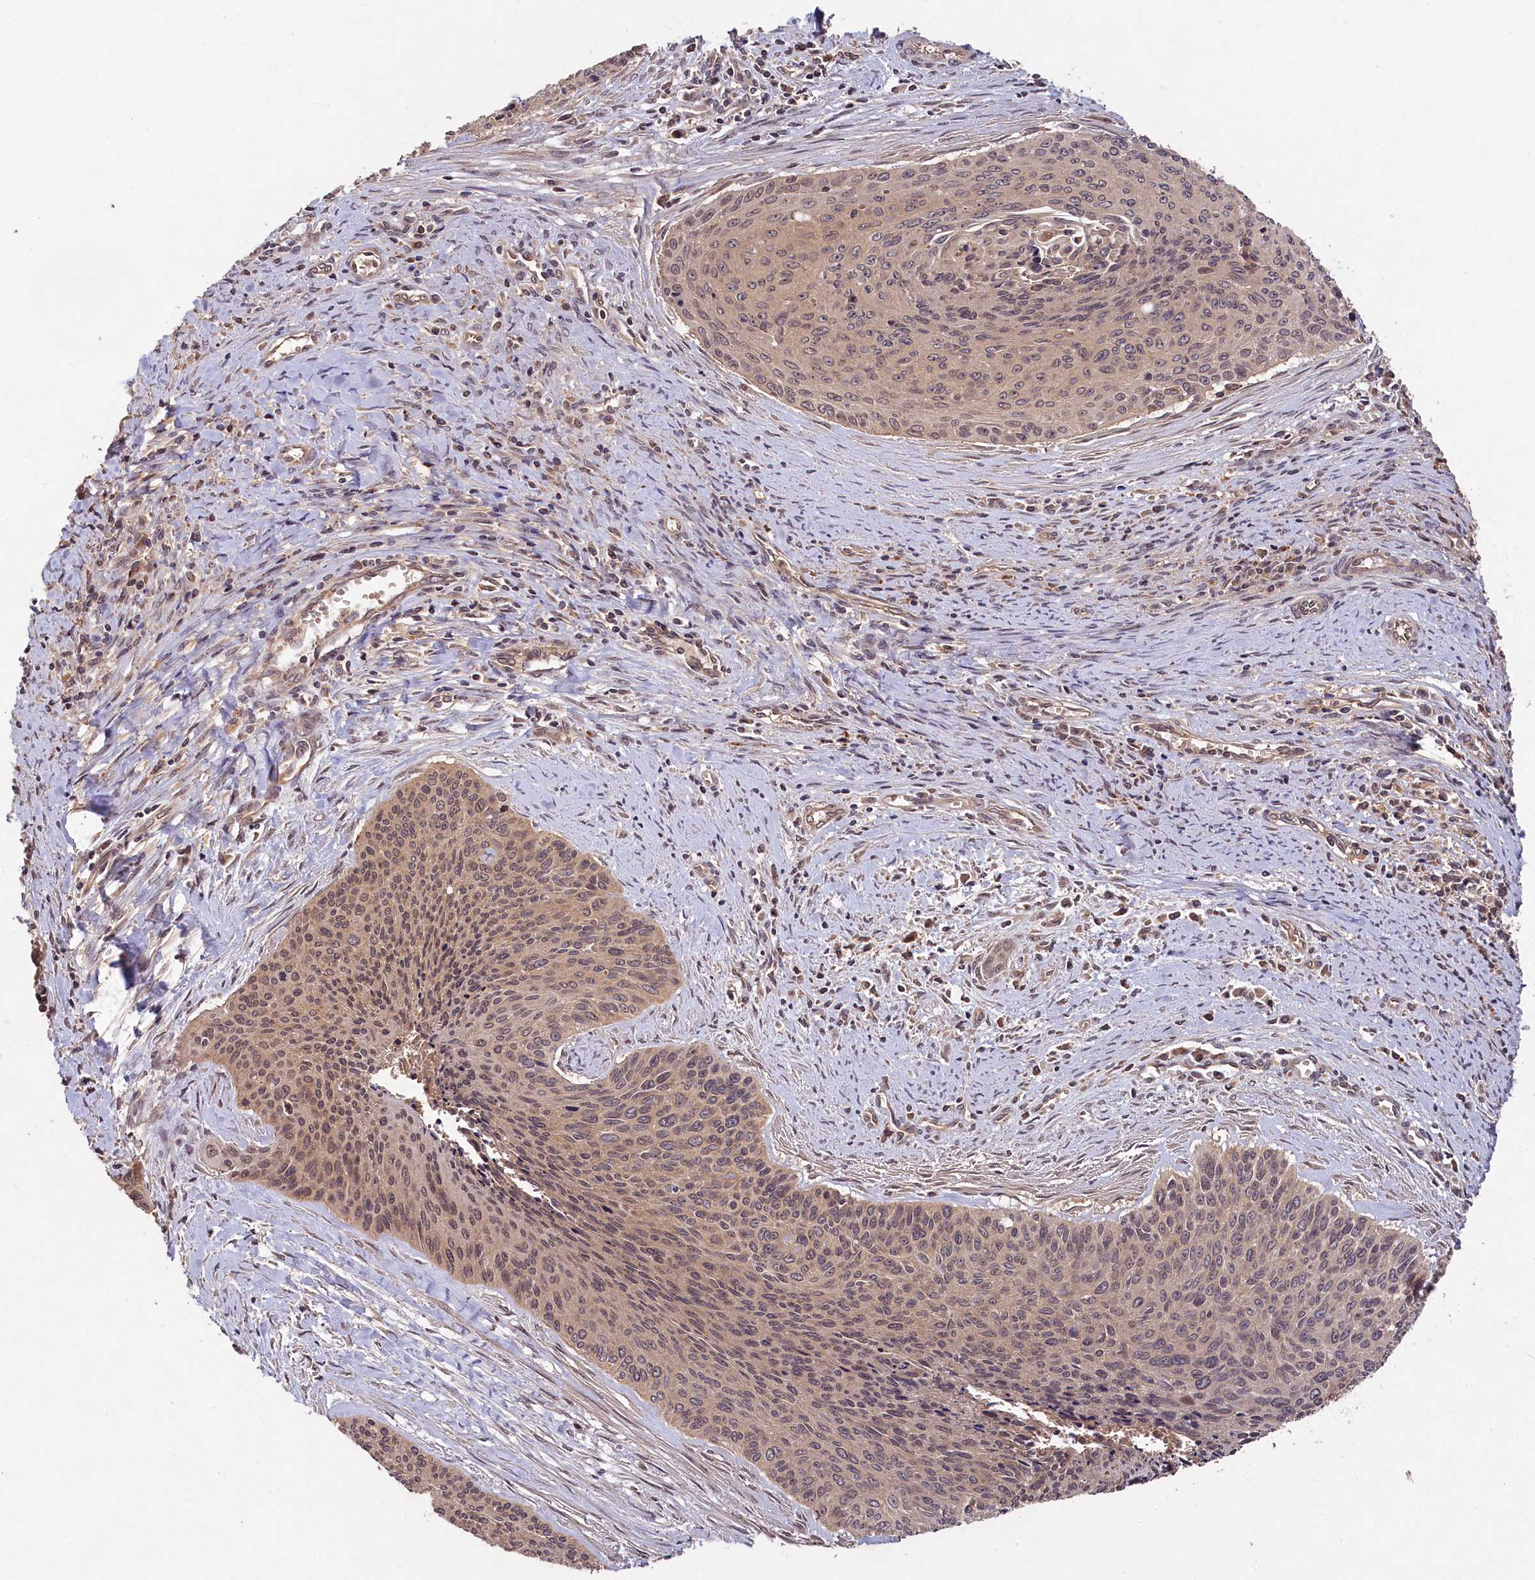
{"staining": {"intensity": "weak", "quantity": ">75%", "location": "cytoplasmic/membranous,nuclear"}, "tissue": "cervical cancer", "cell_type": "Tumor cells", "image_type": "cancer", "snomed": [{"axis": "morphology", "description": "Squamous cell carcinoma, NOS"}, {"axis": "topography", "description": "Cervix"}], "caption": "About >75% of tumor cells in human cervical cancer (squamous cell carcinoma) show weak cytoplasmic/membranous and nuclear protein positivity as visualized by brown immunohistochemical staining.", "gene": "CHAC1", "patient": {"sex": "female", "age": 55}}